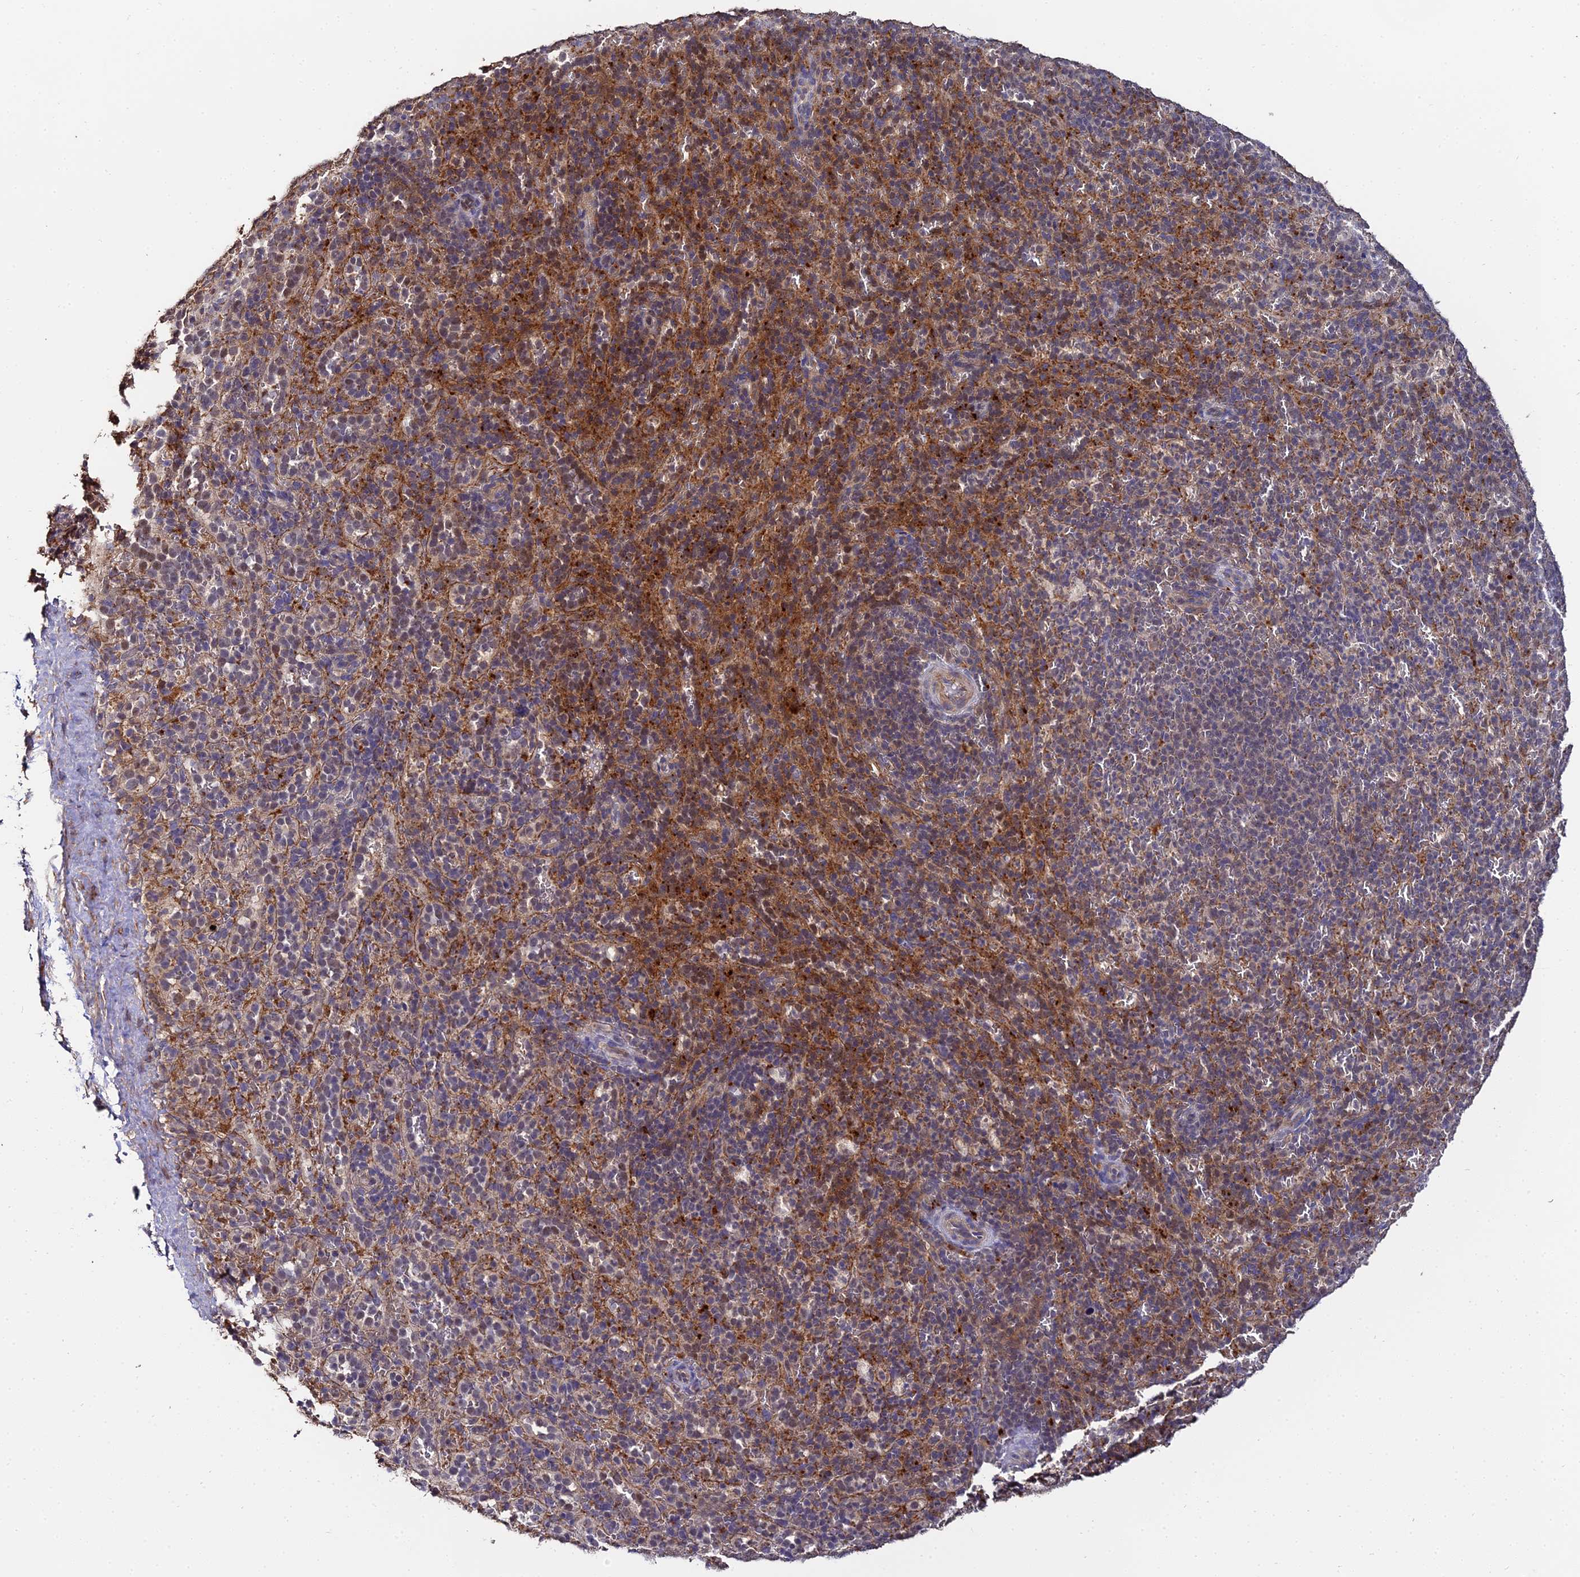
{"staining": {"intensity": "weak", "quantity": "<25%", "location": "cytoplasmic/membranous"}, "tissue": "spleen", "cell_type": "Cells in red pulp", "image_type": "normal", "snomed": [{"axis": "morphology", "description": "Normal tissue, NOS"}, {"axis": "topography", "description": "Spleen"}], "caption": "Protein analysis of benign spleen displays no significant expression in cells in red pulp. Brightfield microscopy of immunohistochemistry (IHC) stained with DAB (brown) and hematoxylin (blue), captured at high magnification.", "gene": "LSM5", "patient": {"sex": "female", "age": 21}}